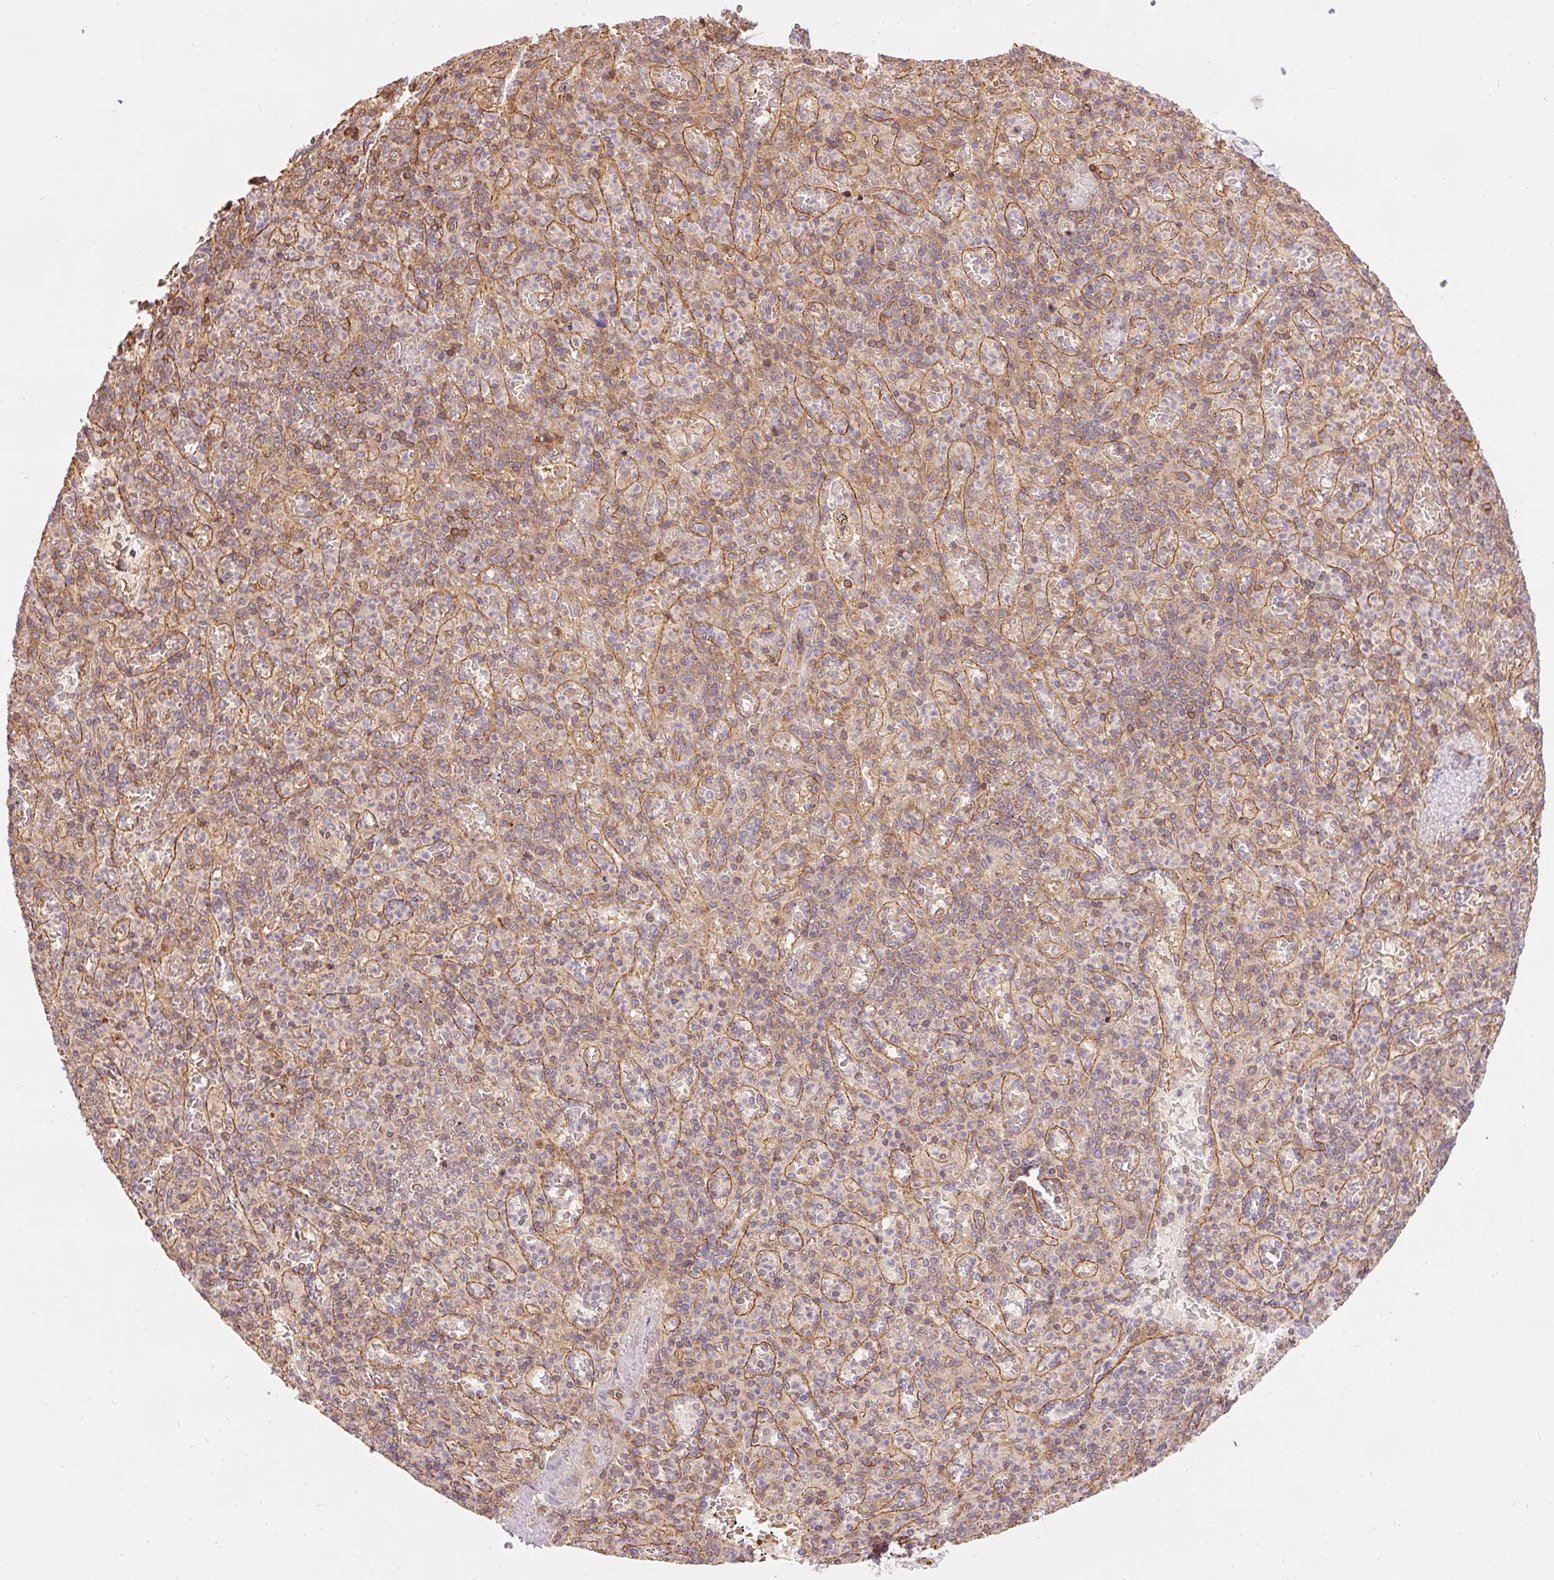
{"staining": {"intensity": "moderate", "quantity": "<25%", "location": "cytoplasmic/membranous"}, "tissue": "spleen", "cell_type": "Cells in red pulp", "image_type": "normal", "snomed": [{"axis": "morphology", "description": "Normal tissue, NOS"}, {"axis": "topography", "description": "Spleen"}], "caption": "The micrograph exhibits a brown stain indicating the presence of a protein in the cytoplasmic/membranous of cells in red pulp in spleen. (DAB IHC, brown staining for protein, blue staining for nuclei).", "gene": "ADCY4", "patient": {"sex": "female", "age": 74}}